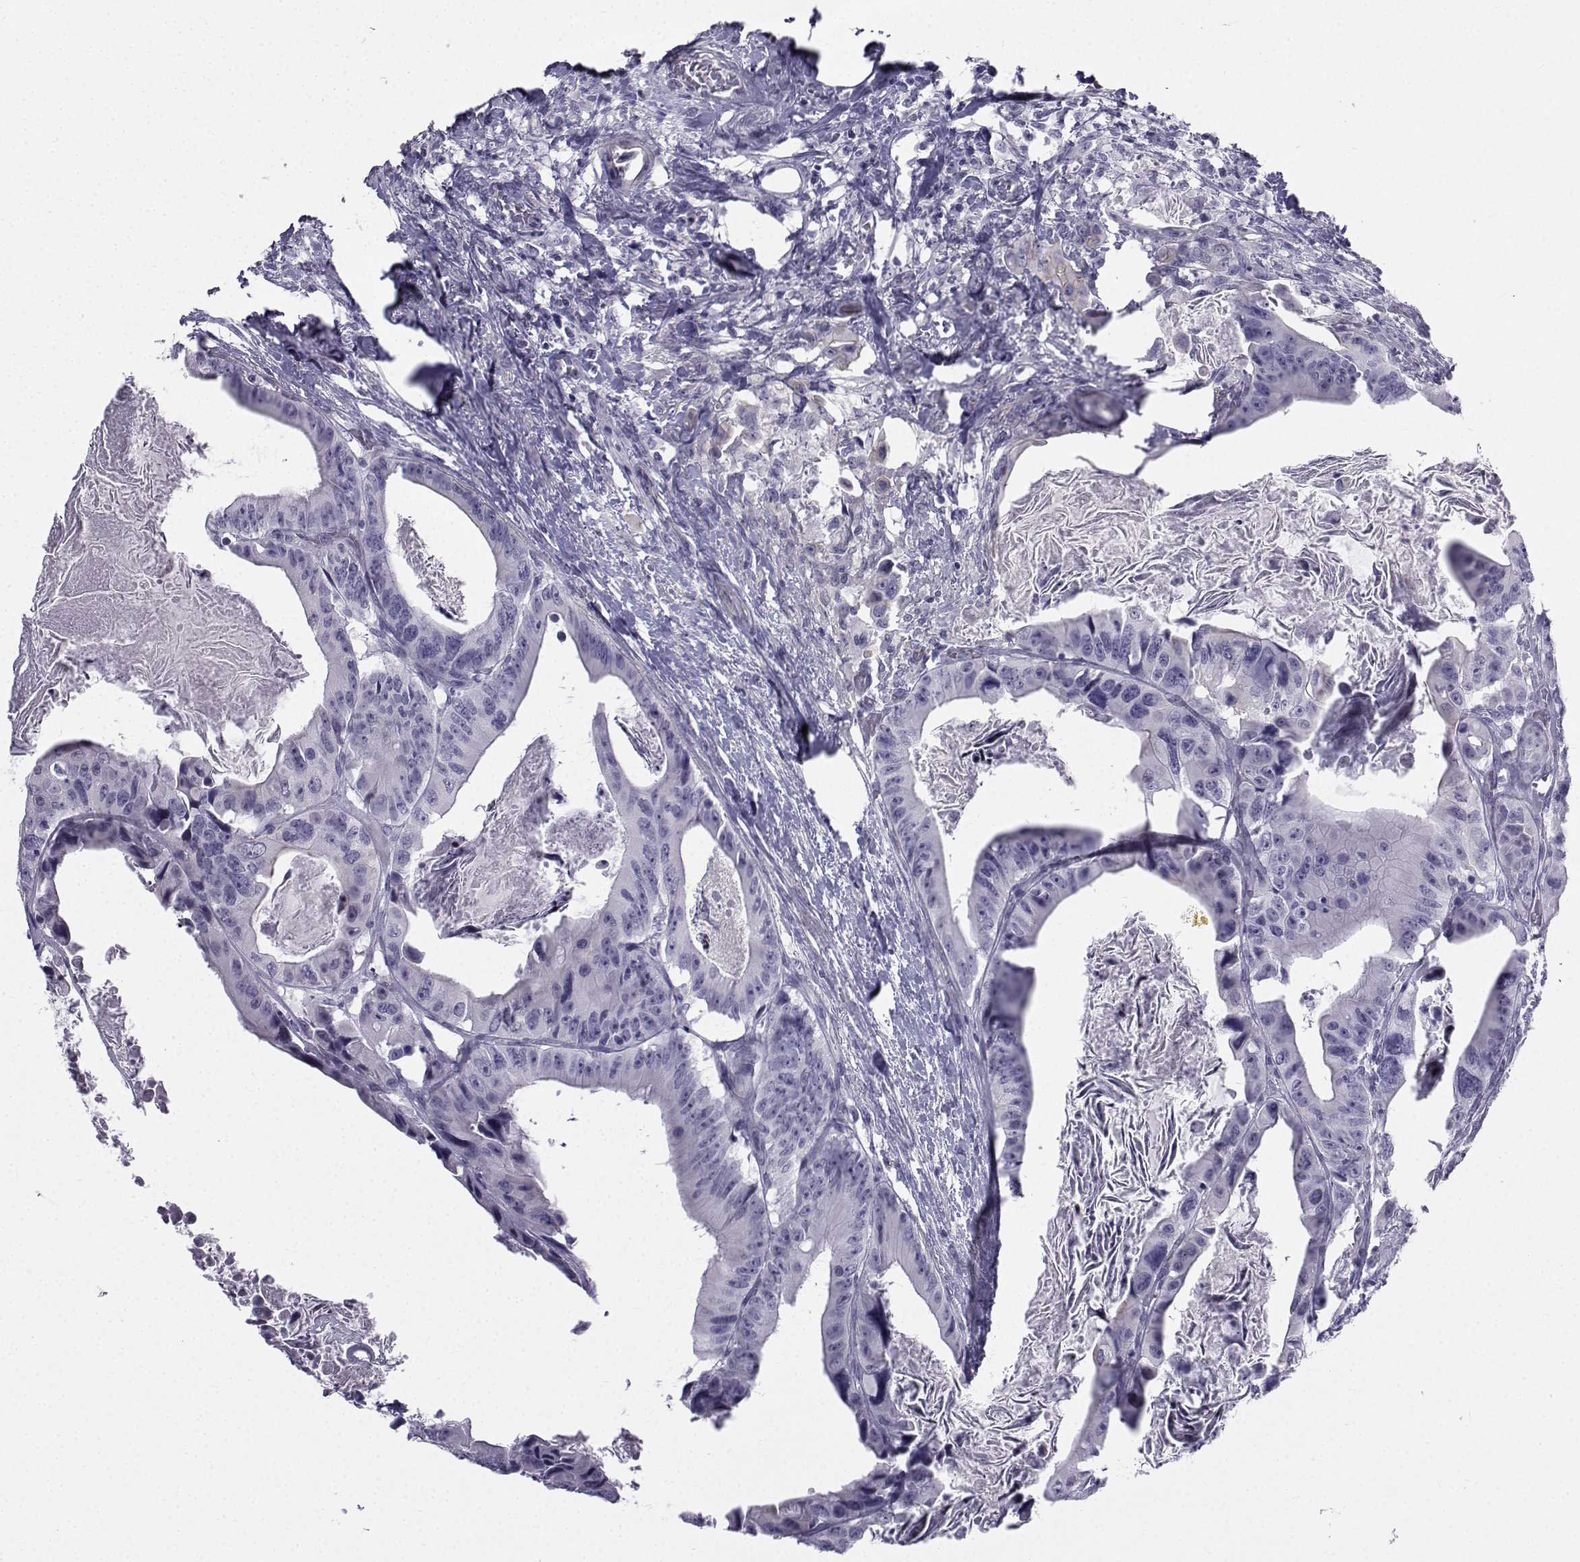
{"staining": {"intensity": "negative", "quantity": "none", "location": "none"}, "tissue": "colorectal cancer", "cell_type": "Tumor cells", "image_type": "cancer", "snomed": [{"axis": "morphology", "description": "Adenocarcinoma, NOS"}, {"axis": "topography", "description": "Rectum"}], "caption": "An immunohistochemistry image of colorectal adenocarcinoma is shown. There is no staining in tumor cells of colorectal adenocarcinoma.", "gene": "SPANXD", "patient": {"sex": "male", "age": 64}}